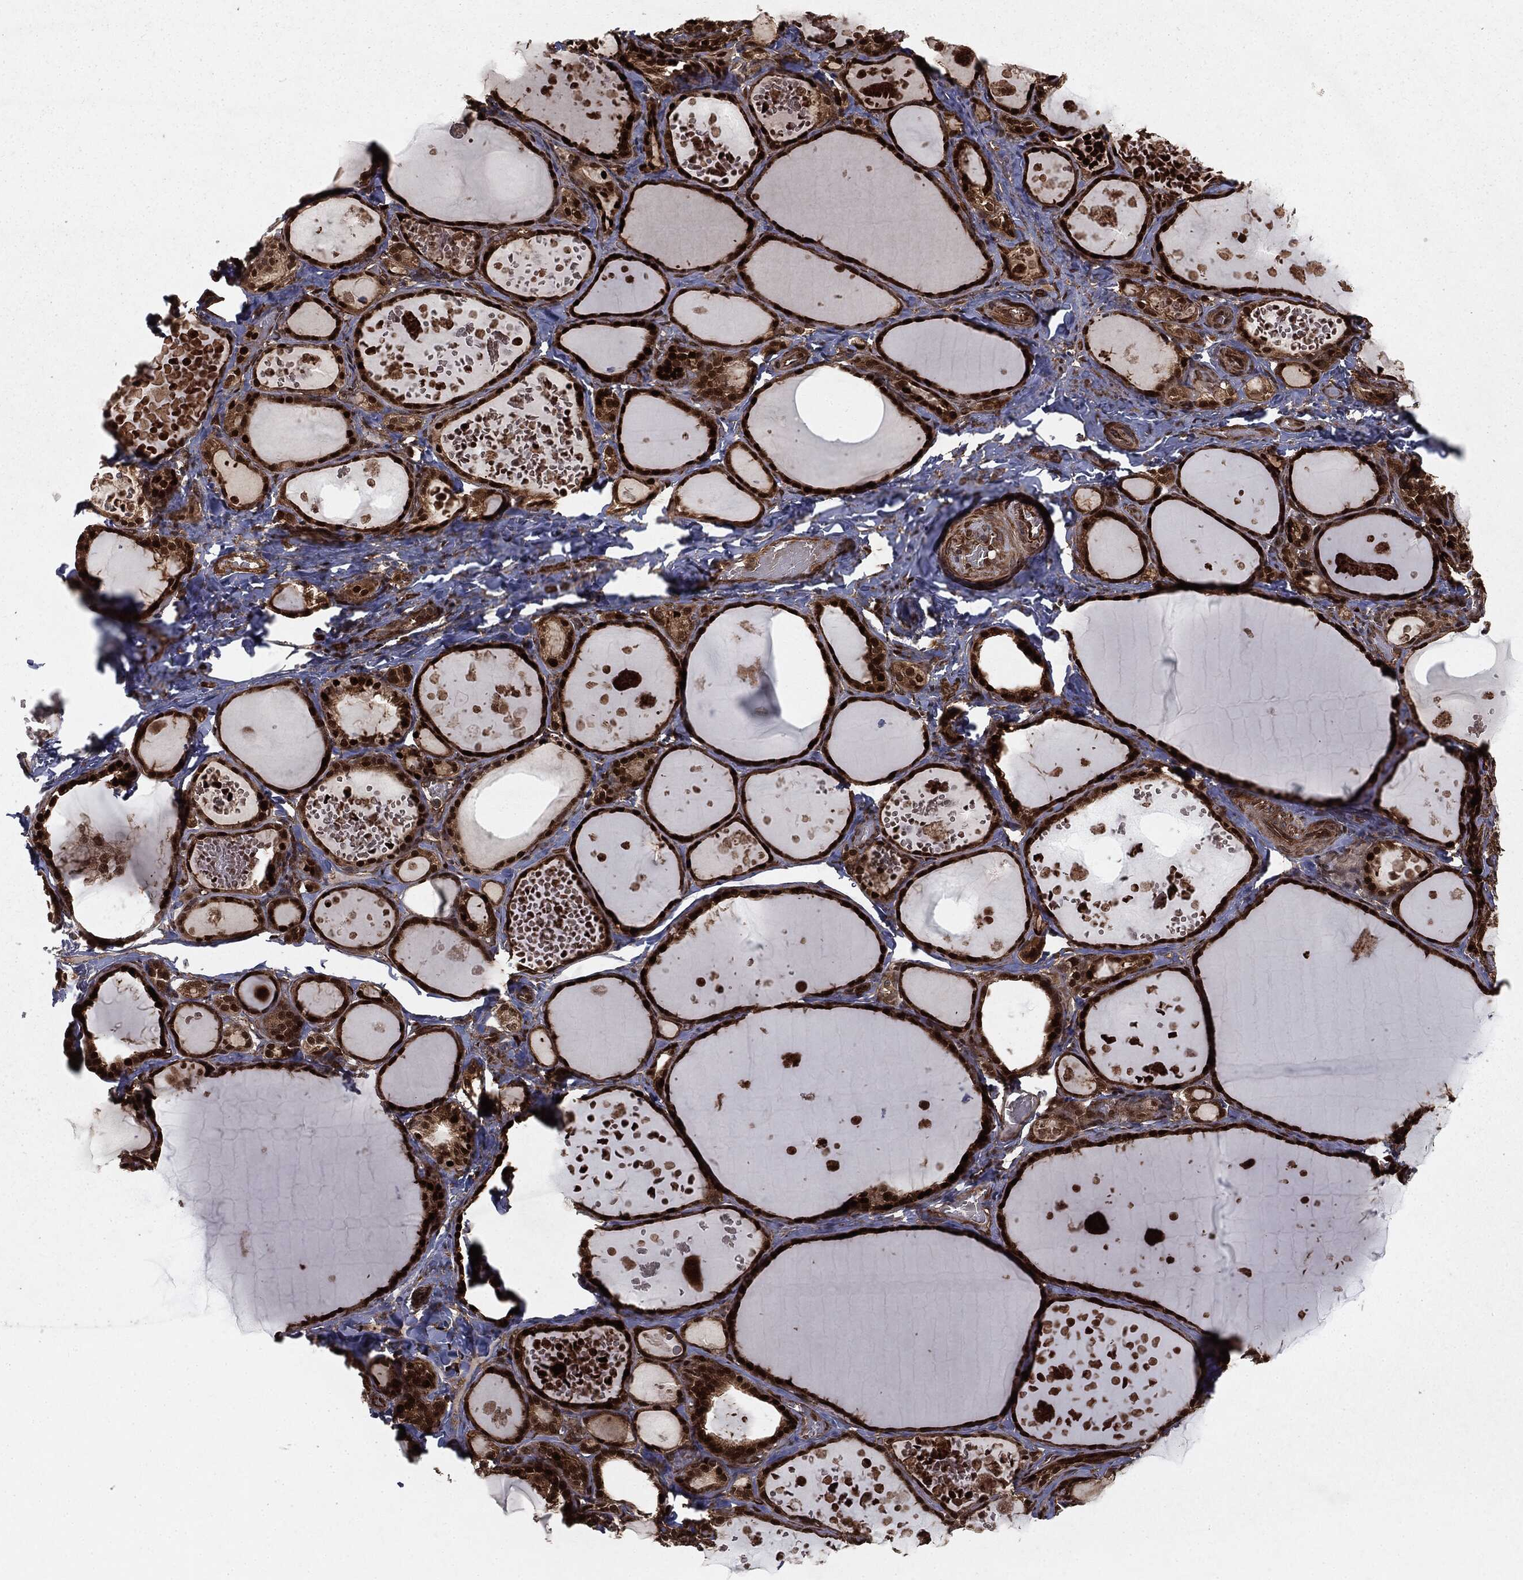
{"staining": {"intensity": "strong", "quantity": ">75%", "location": "cytoplasmic/membranous,nuclear"}, "tissue": "thyroid gland", "cell_type": "Glandular cells", "image_type": "normal", "snomed": [{"axis": "morphology", "description": "Normal tissue, NOS"}, {"axis": "topography", "description": "Thyroid gland"}], "caption": "The immunohistochemical stain labels strong cytoplasmic/membranous,nuclear expression in glandular cells of benign thyroid gland. (IHC, brightfield microscopy, high magnification).", "gene": "RANBP9", "patient": {"sex": "female", "age": 56}}